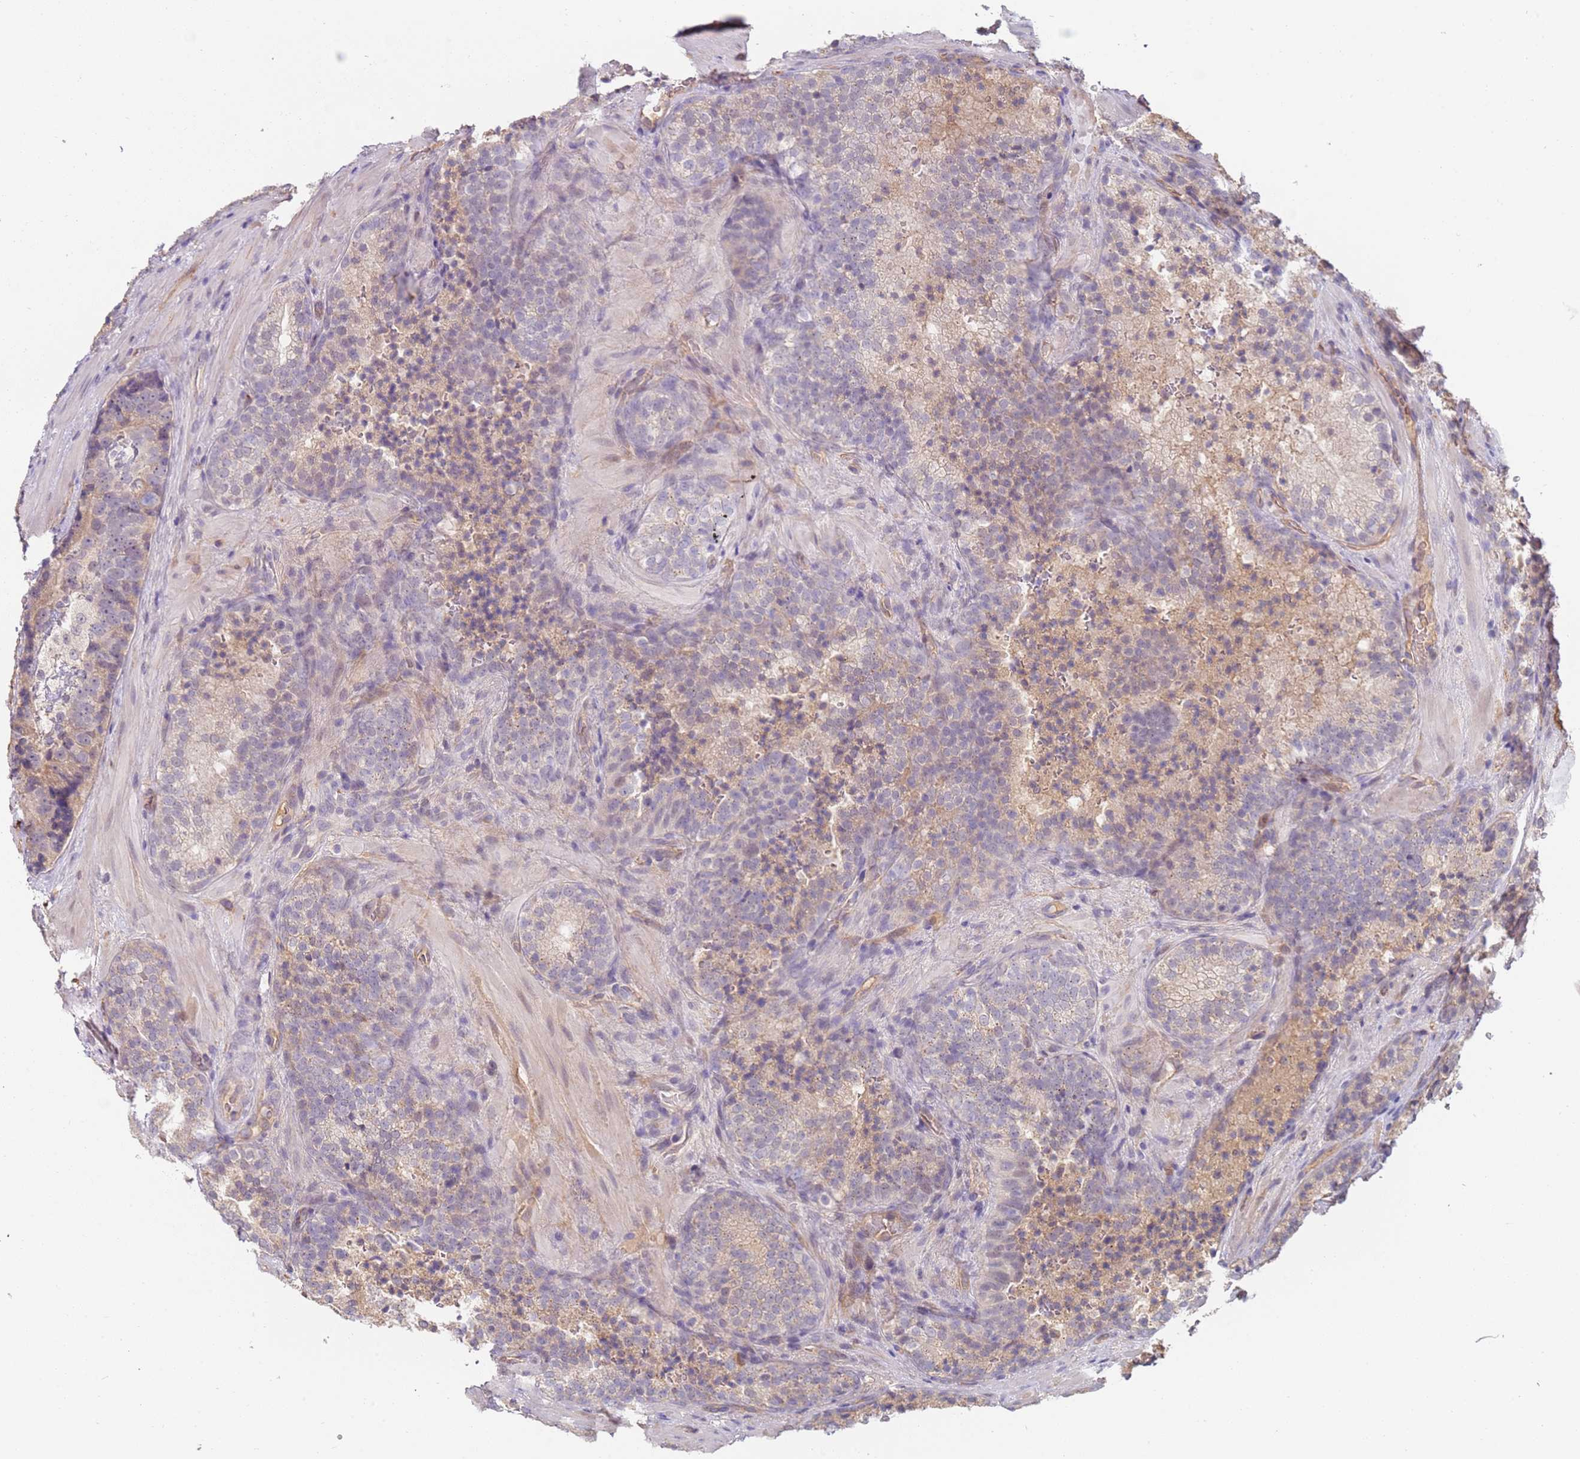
{"staining": {"intensity": "weak", "quantity": "<25%", "location": "cytoplasmic/membranous"}, "tissue": "prostate cancer", "cell_type": "Tumor cells", "image_type": "cancer", "snomed": [{"axis": "morphology", "description": "Adenocarcinoma, High grade"}, {"axis": "topography", "description": "Prostate"}], "caption": "High magnification brightfield microscopy of prostate cancer stained with DAB (brown) and counterstained with hematoxylin (blue): tumor cells show no significant staining. (DAB immunohistochemistry, high magnification).", "gene": "WDR93", "patient": {"sex": "male", "age": 56}}